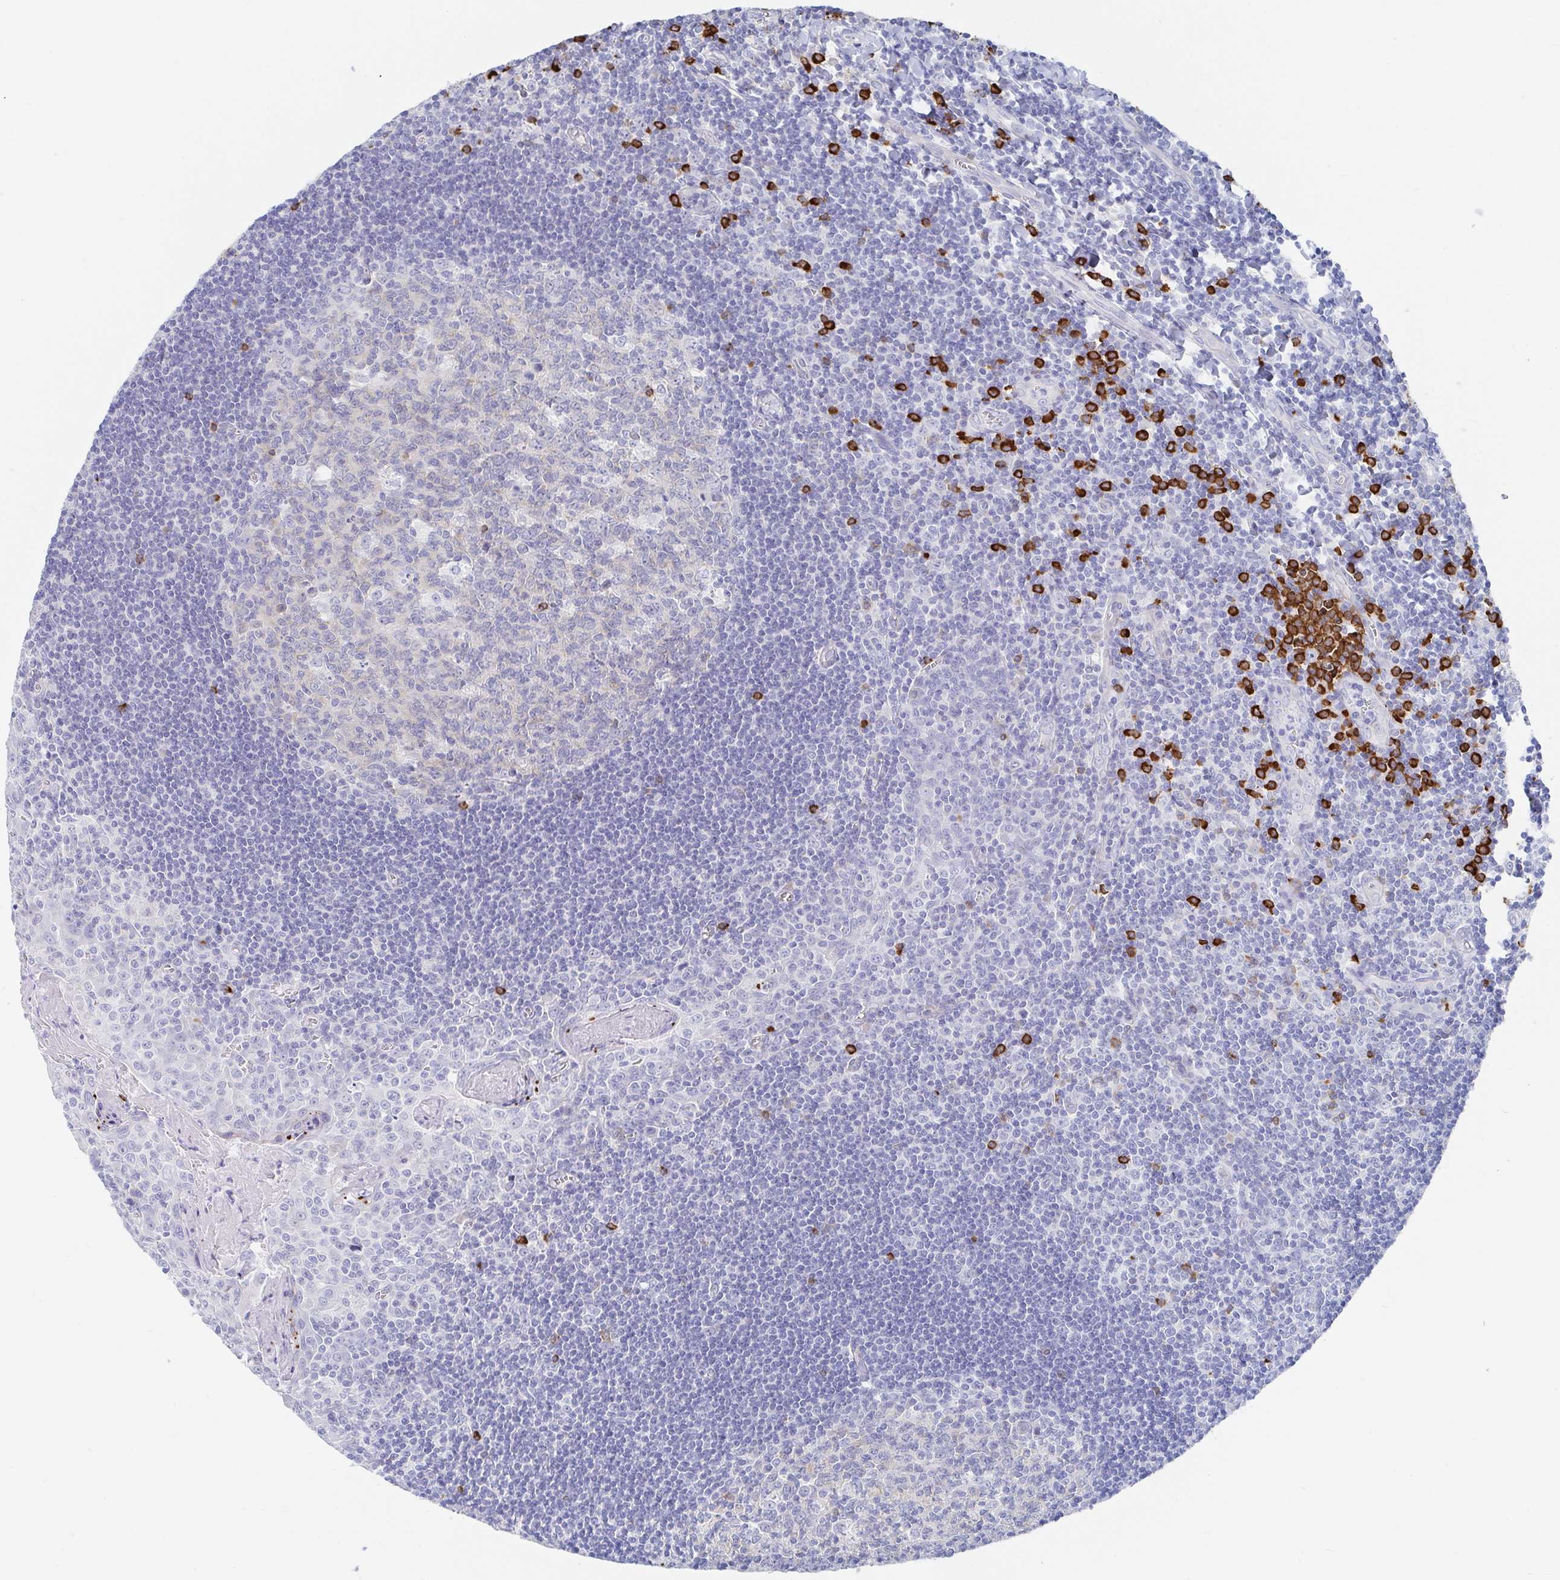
{"staining": {"intensity": "negative", "quantity": "none", "location": "none"}, "tissue": "tonsil", "cell_type": "Germinal center cells", "image_type": "normal", "snomed": [{"axis": "morphology", "description": "Normal tissue, NOS"}, {"axis": "morphology", "description": "Inflammation, NOS"}, {"axis": "topography", "description": "Tonsil"}], "caption": "IHC image of normal tonsil: tonsil stained with DAB (3,3'-diaminobenzidine) exhibits no significant protein expression in germinal center cells.", "gene": "PACSIN1", "patient": {"sex": "female", "age": 31}}